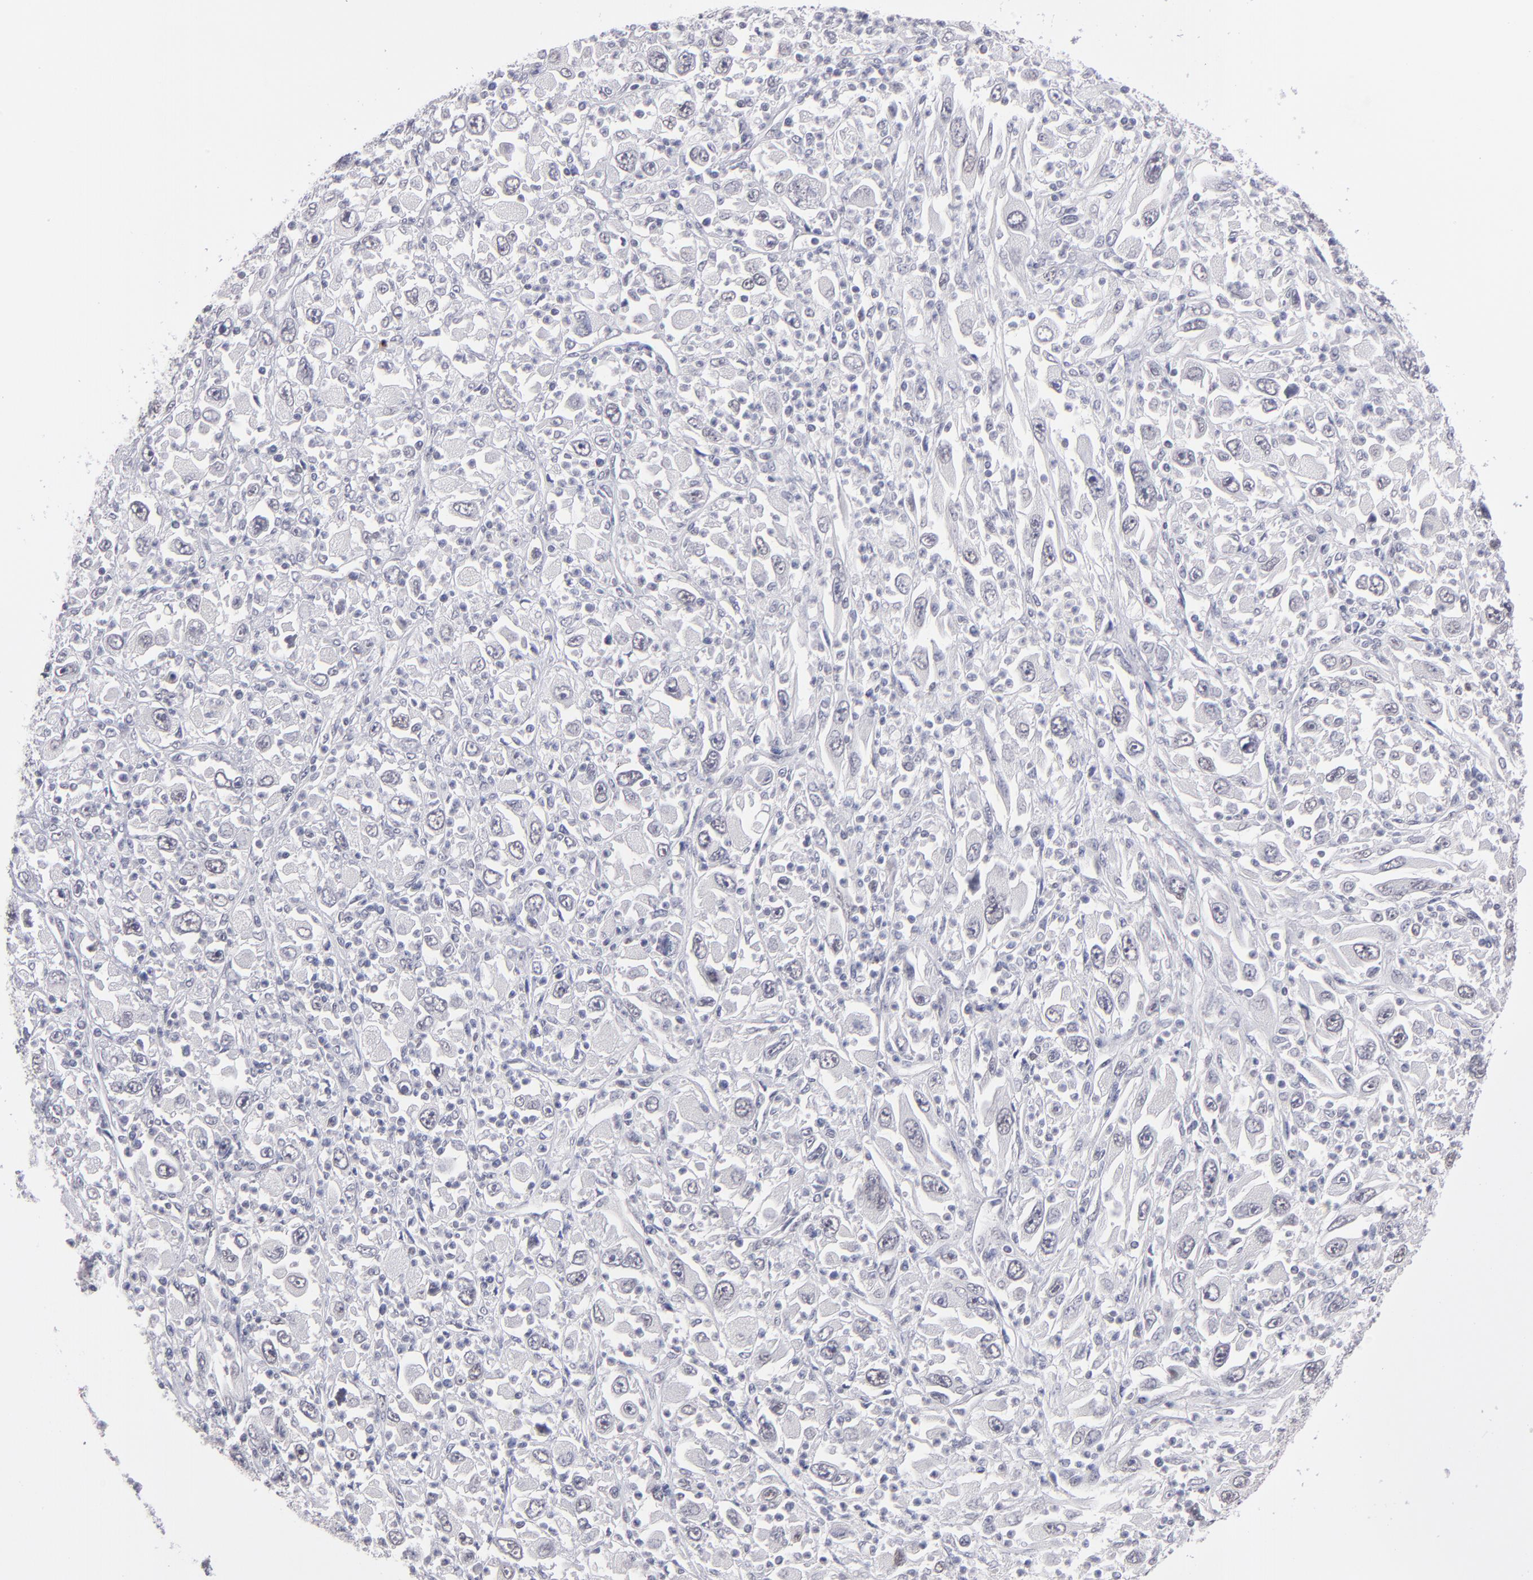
{"staining": {"intensity": "negative", "quantity": "none", "location": "none"}, "tissue": "melanoma", "cell_type": "Tumor cells", "image_type": "cancer", "snomed": [{"axis": "morphology", "description": "Malignant melanoma, Metastatic site"}, {"axis": "topography", "description": "Skin"}], "caption": "Melanoma stained for a protein using IHC shows no positivity tumor cells.", "gene": "TEX11", "patient": {"sex": "female", "age": 56}}